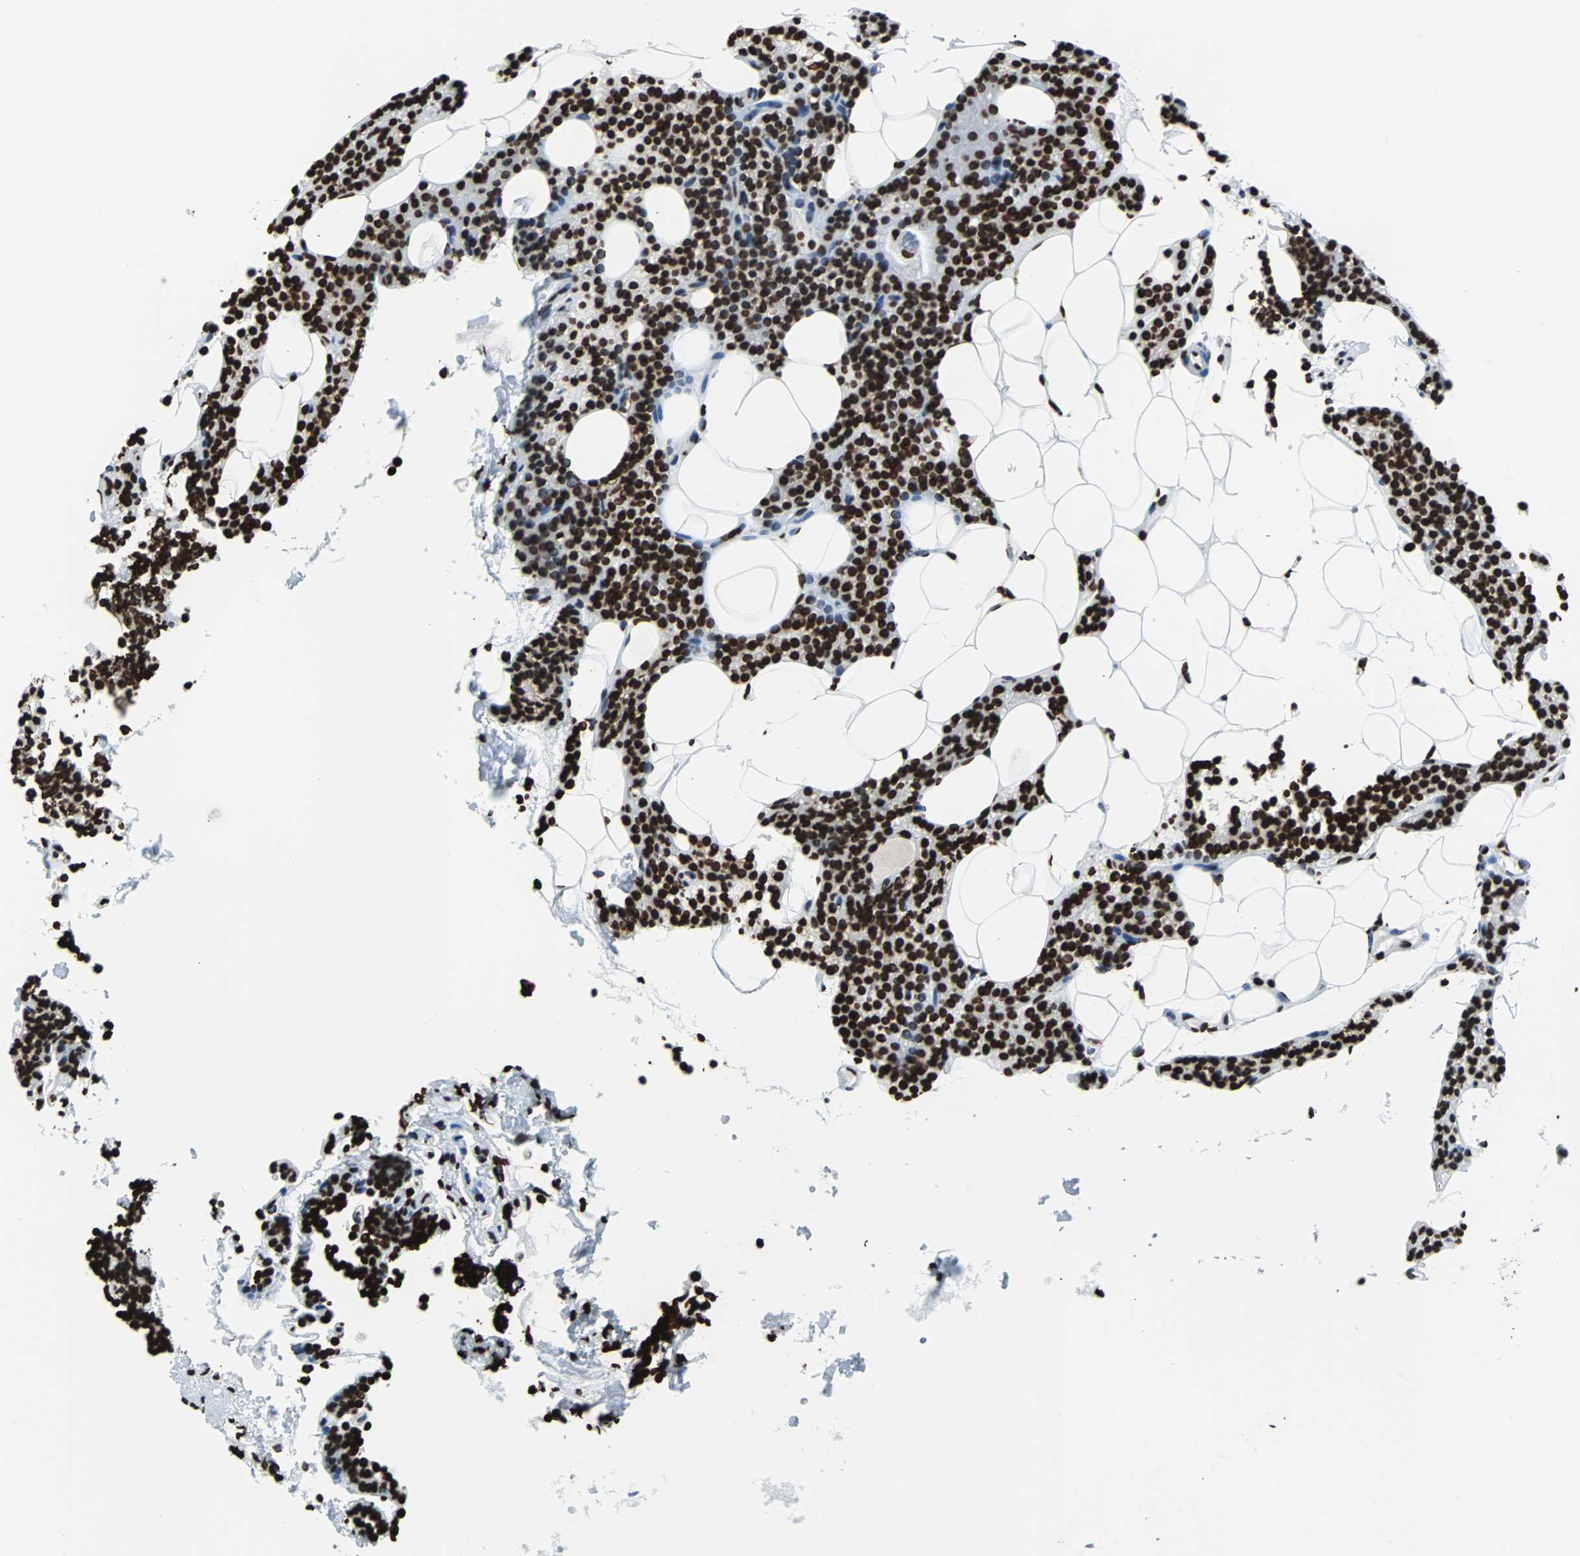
{"staining": {"intensity": "strong", "quantity": "25%-75%", "location": "nuclear"}, "tissue": "parathyroid gland", "cell_type": "Glandular cells", "image_type": "normal", "snomed": [{"axis": "morphology", "description": "Normal tissue, NOS"}, {"axis": "topography", "description": "Parathyroid gland"}], "caption": "High-power microscopy captured an IHC micrograph of unremarkable parathyroid gland, revealing strong nuclear positivity in about 25%-75% of glandular cells.", "gene": "H2BC18", "patient": {"sex": "male", "age": 66}}